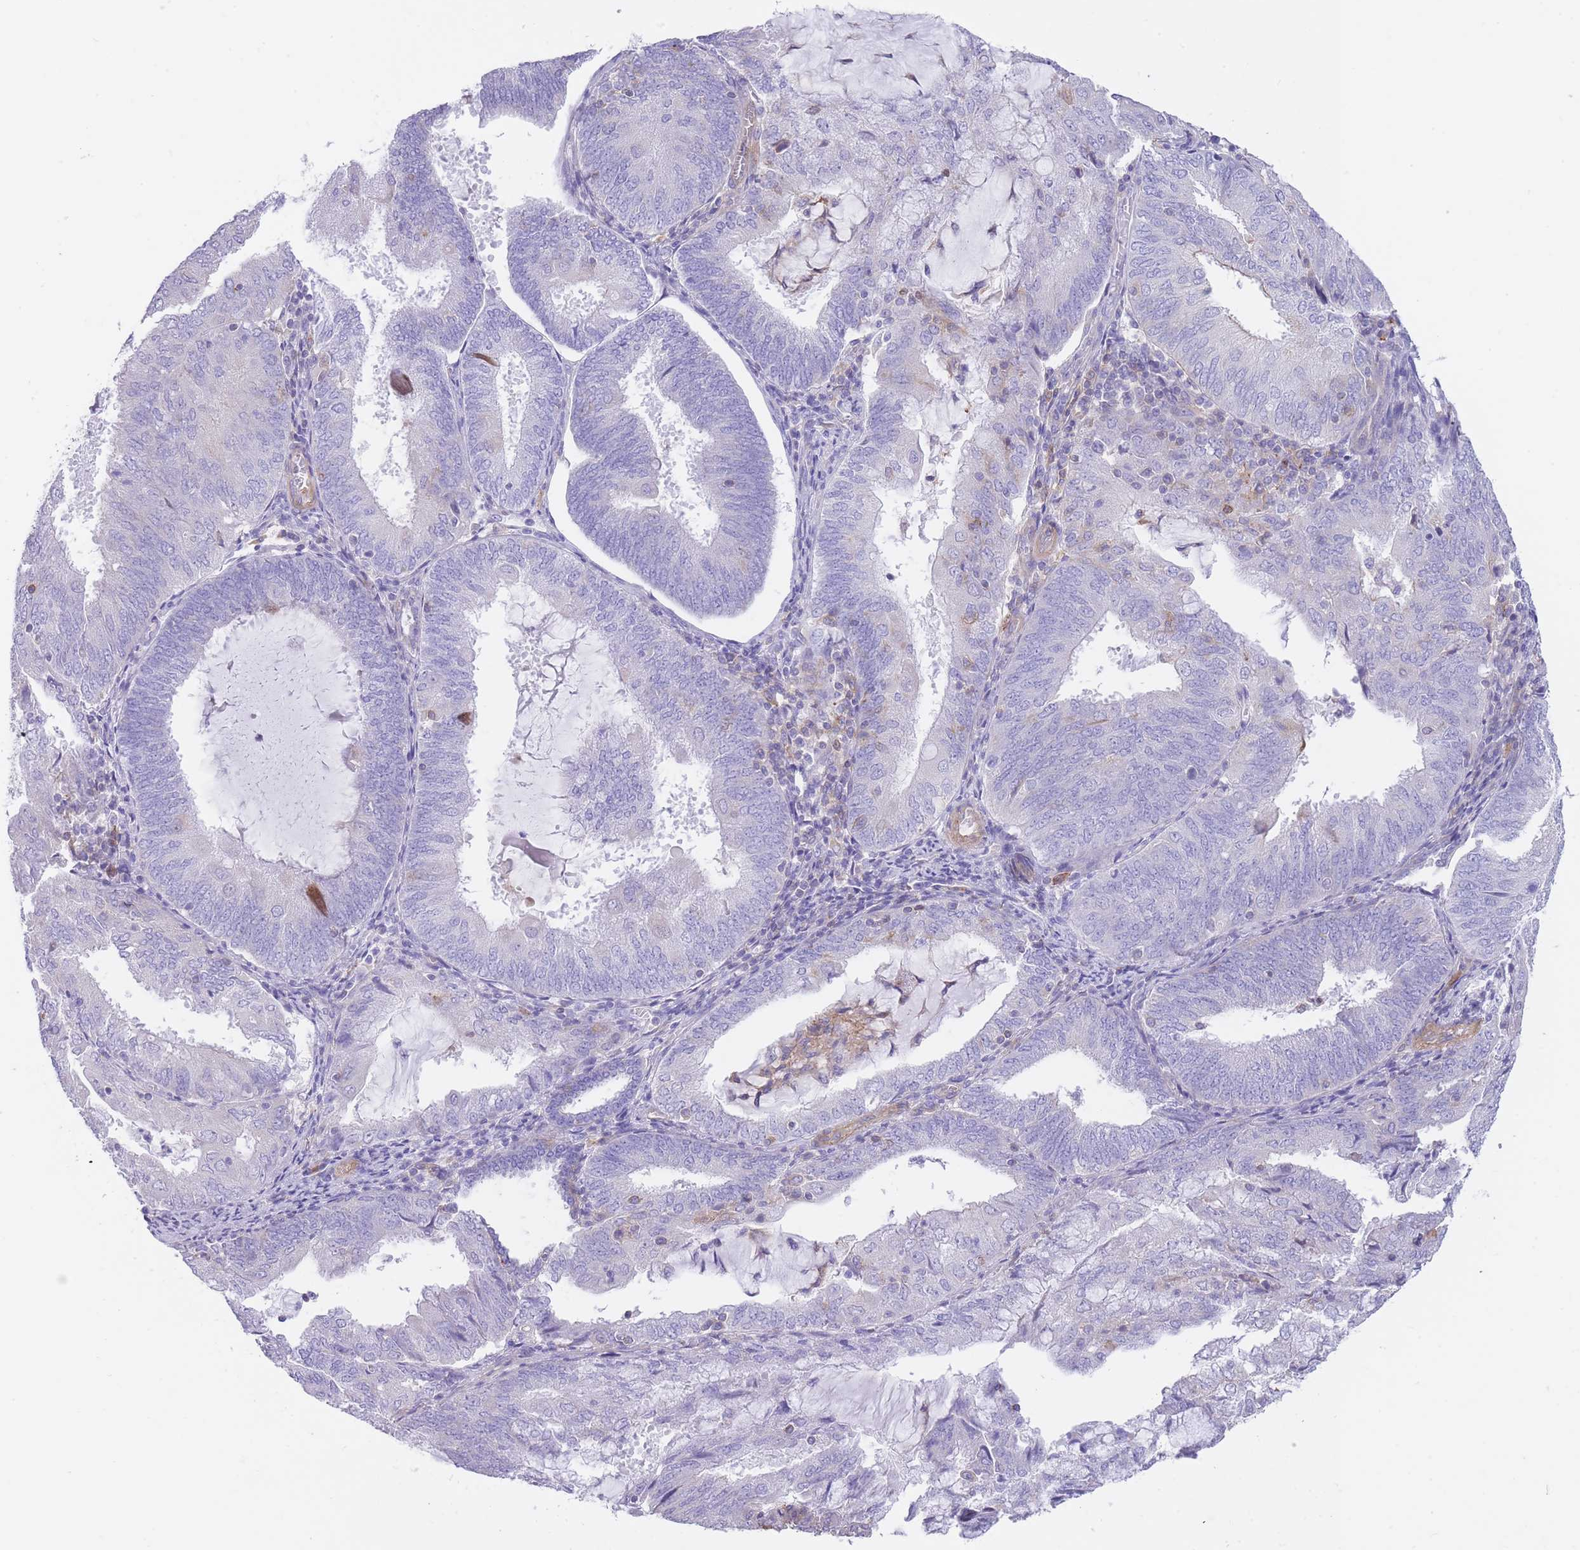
{"staining": {"intensity": "negative", "quantity": "none", "location": "none"}, "tissue": "endometrial cancer", "cell_type": "Tumor cells", "image_type": "cancer", "snomed": [{"axis": "morphology", "description": "Adenocarcinoma, NOS"}, {"axis": "topography", "description": "Endometrium"}], "caption": "This is a micrograph of immunohistochemistry staining of adenocarcinoma (endometrial), which shows no expression in tumor cells.", "gene": "LDB3", "patient": {"sex": "female", "age": 81}}